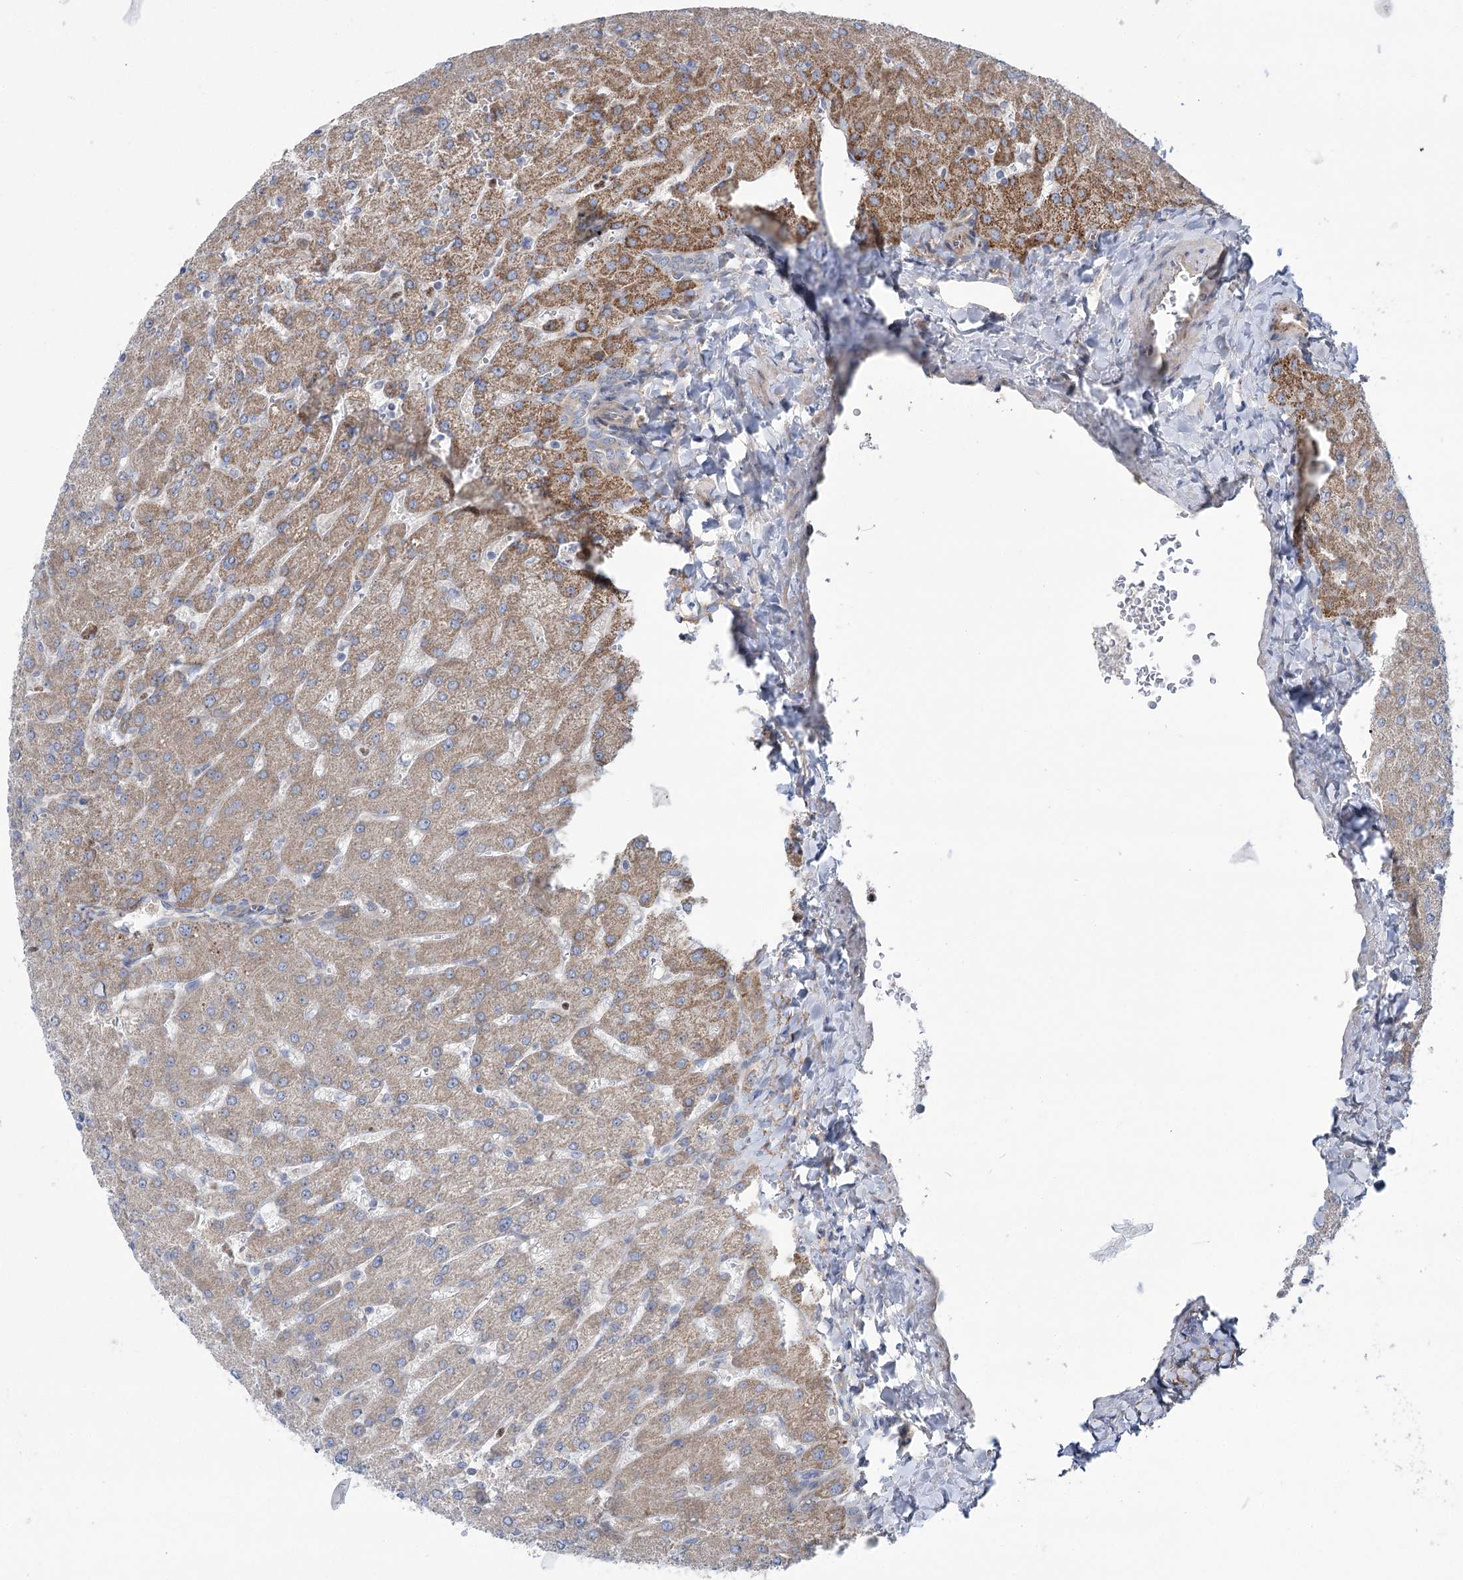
{"staining": {"intensity": "weak", "quantity": ">75%", "location": "cytoplasmic/membranous"}, "tissue": "liver", "cell_type": "Cholangiocytes", "image_type": "normal", "snomed": [{"axis": "morphology", "description": "Normal tissue, NOS"}, {"axis": "topography", "description": "Liver"}], "caption": "Unremarkable liver displays weak cytoplasmic/membranous positivity in approximately >75% of cholangiocytes, visualized by immunohistochemistry.", "gene": "SCN11A", "patient": {"sex": "male", "age": 55}}